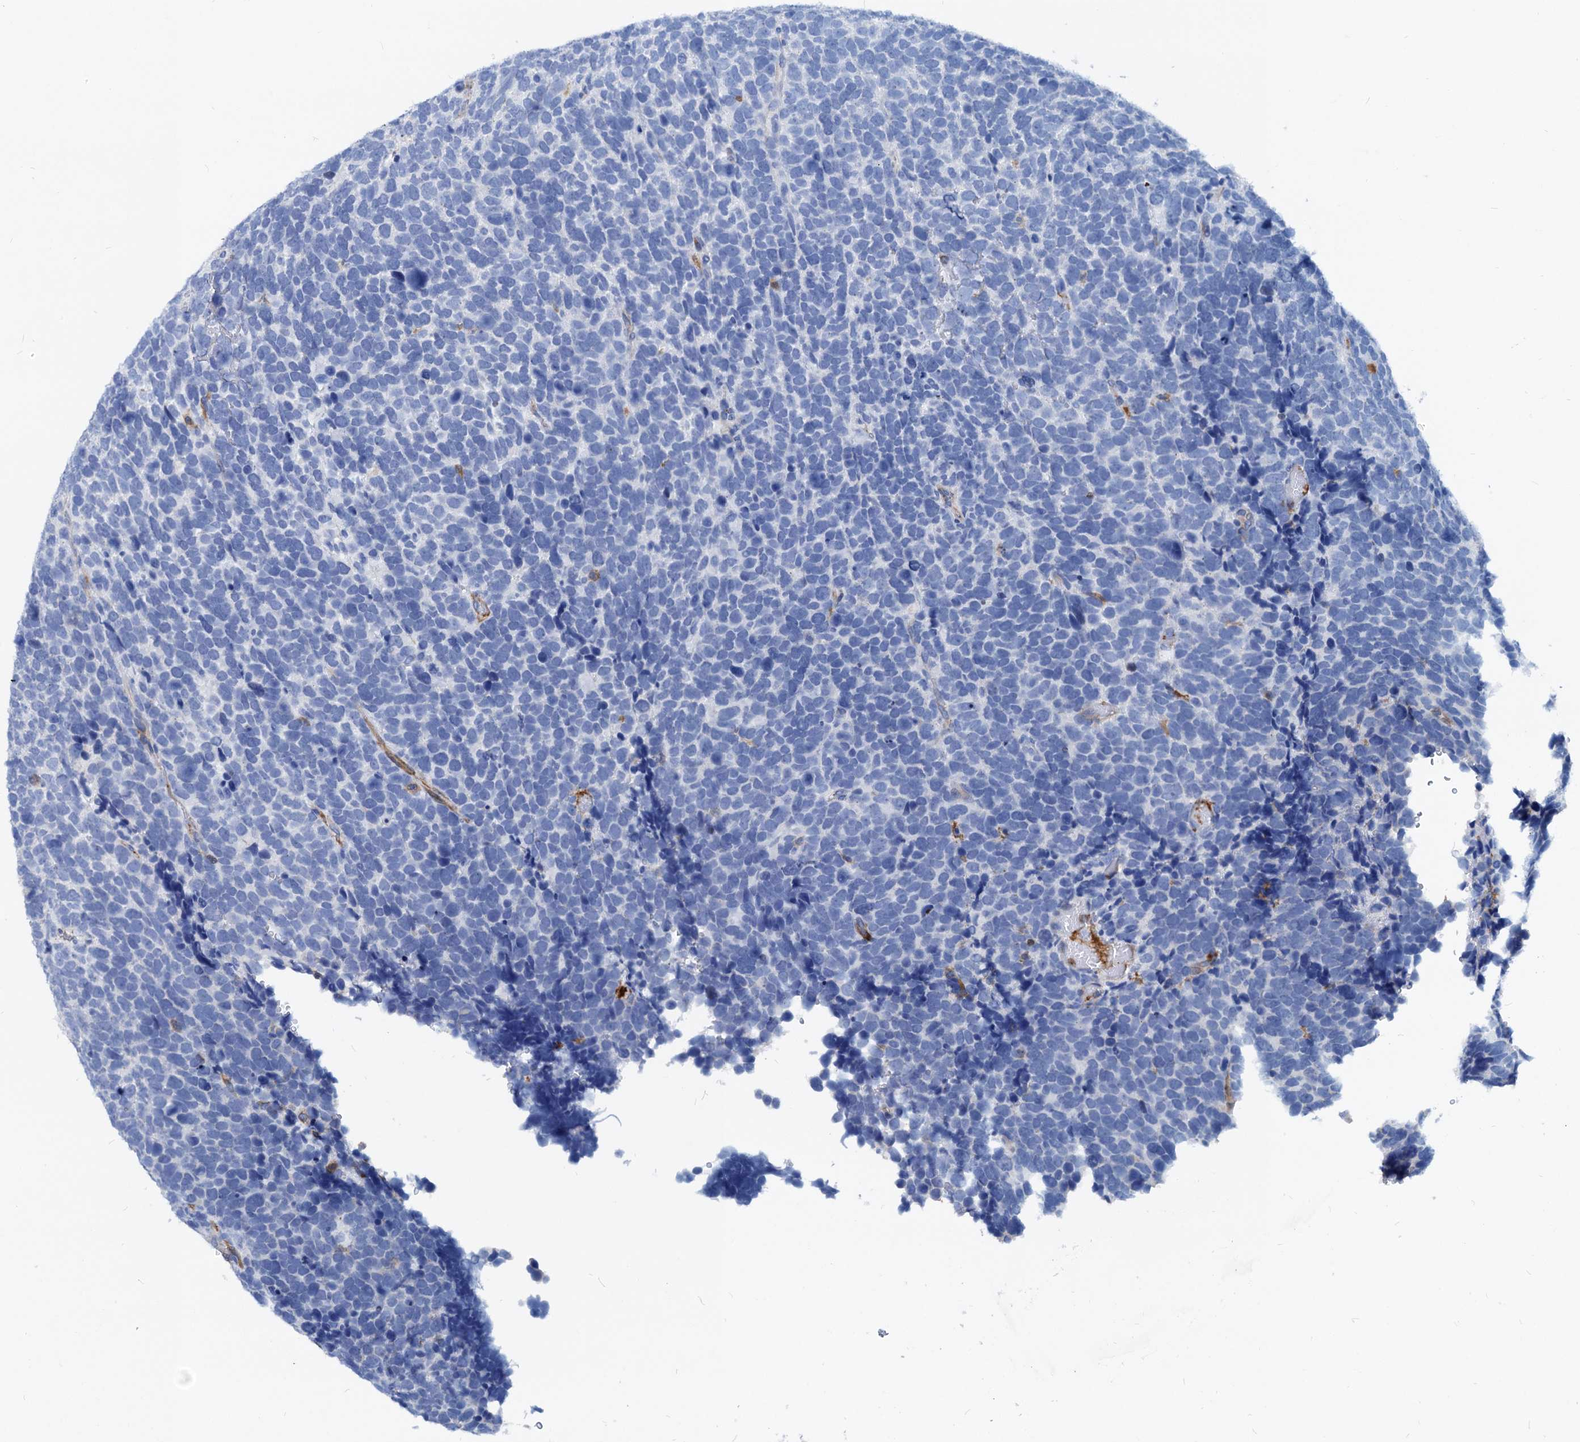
{"staining": {"intensity": "negative", "quantity": "none", "location": "none"}, "tissue": "urothelial cancer", "cell_type": "Tumor cells", "image_type": "cancer", "snomed": [{"axis": "morphology", "description": "Urothelial carcinoma, High grade"}, {"axis": "topography", "description": "Urinary bladder"}], "caption": "Tumor cells show no significant positivity in urothelial cancer.", "gene": "LCP2", "patient": {"sex": "female", "age": 82}}